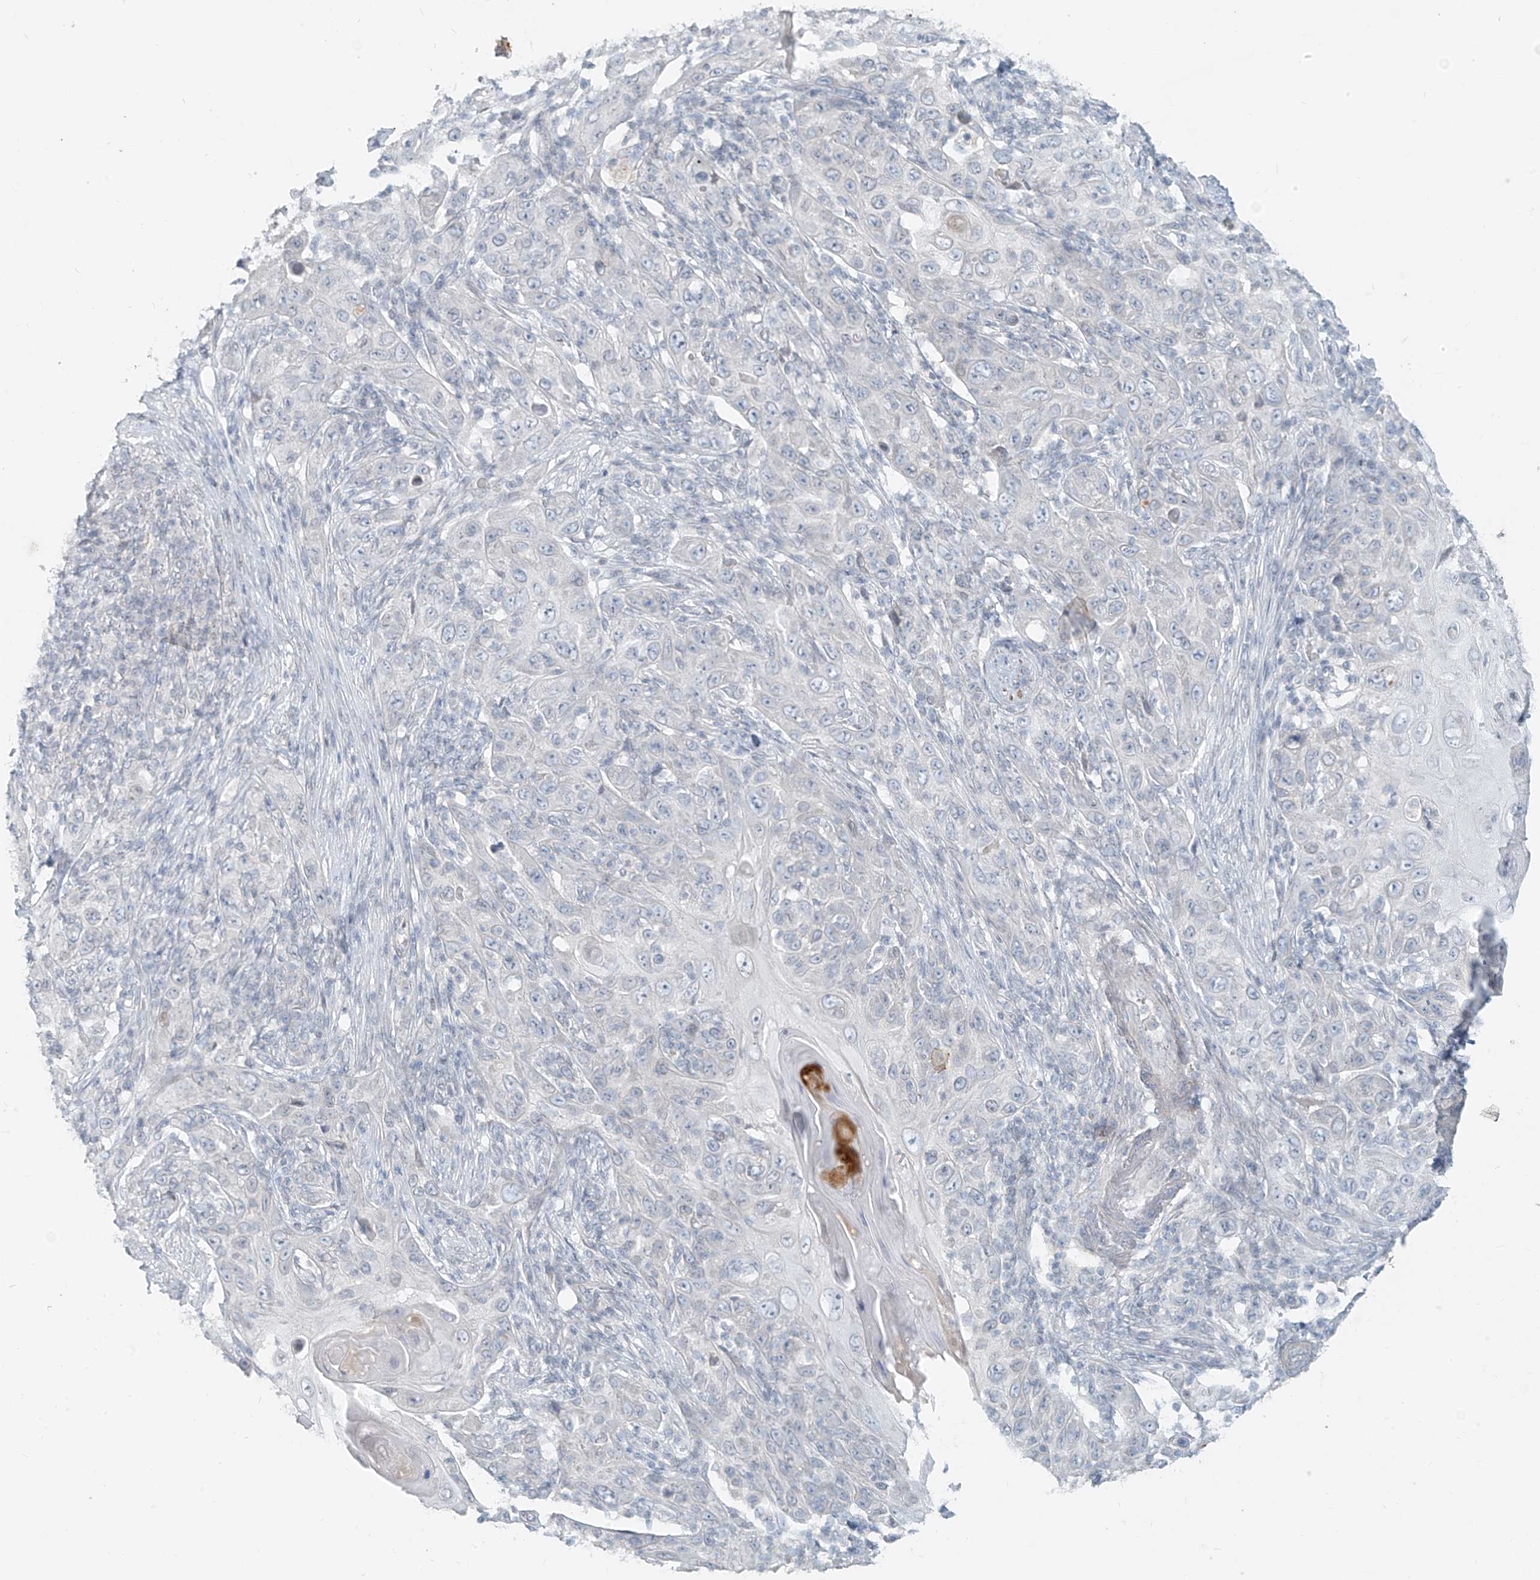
{"staining": {"intensity": "negative", "quantity": "none", "location": "none"}, "tissue": "skin cancer", "cell_type": "Tumor cells", "image_type": "cancer", "snomed": [{"axis": "morphology", "description": "Squamous cell carcinoma, NOS"}, {"axis": "topography", "description": "Skin"}], "caption": "A histopathology image of squamous cell carcinoma (skin) stained for a protein shows no brown staining in tumor cells. (DAB immunohistochemistry (IHC), high magnification).", "gene": "OSBPL7", "patient": {"sex": "female", "age": 88}}